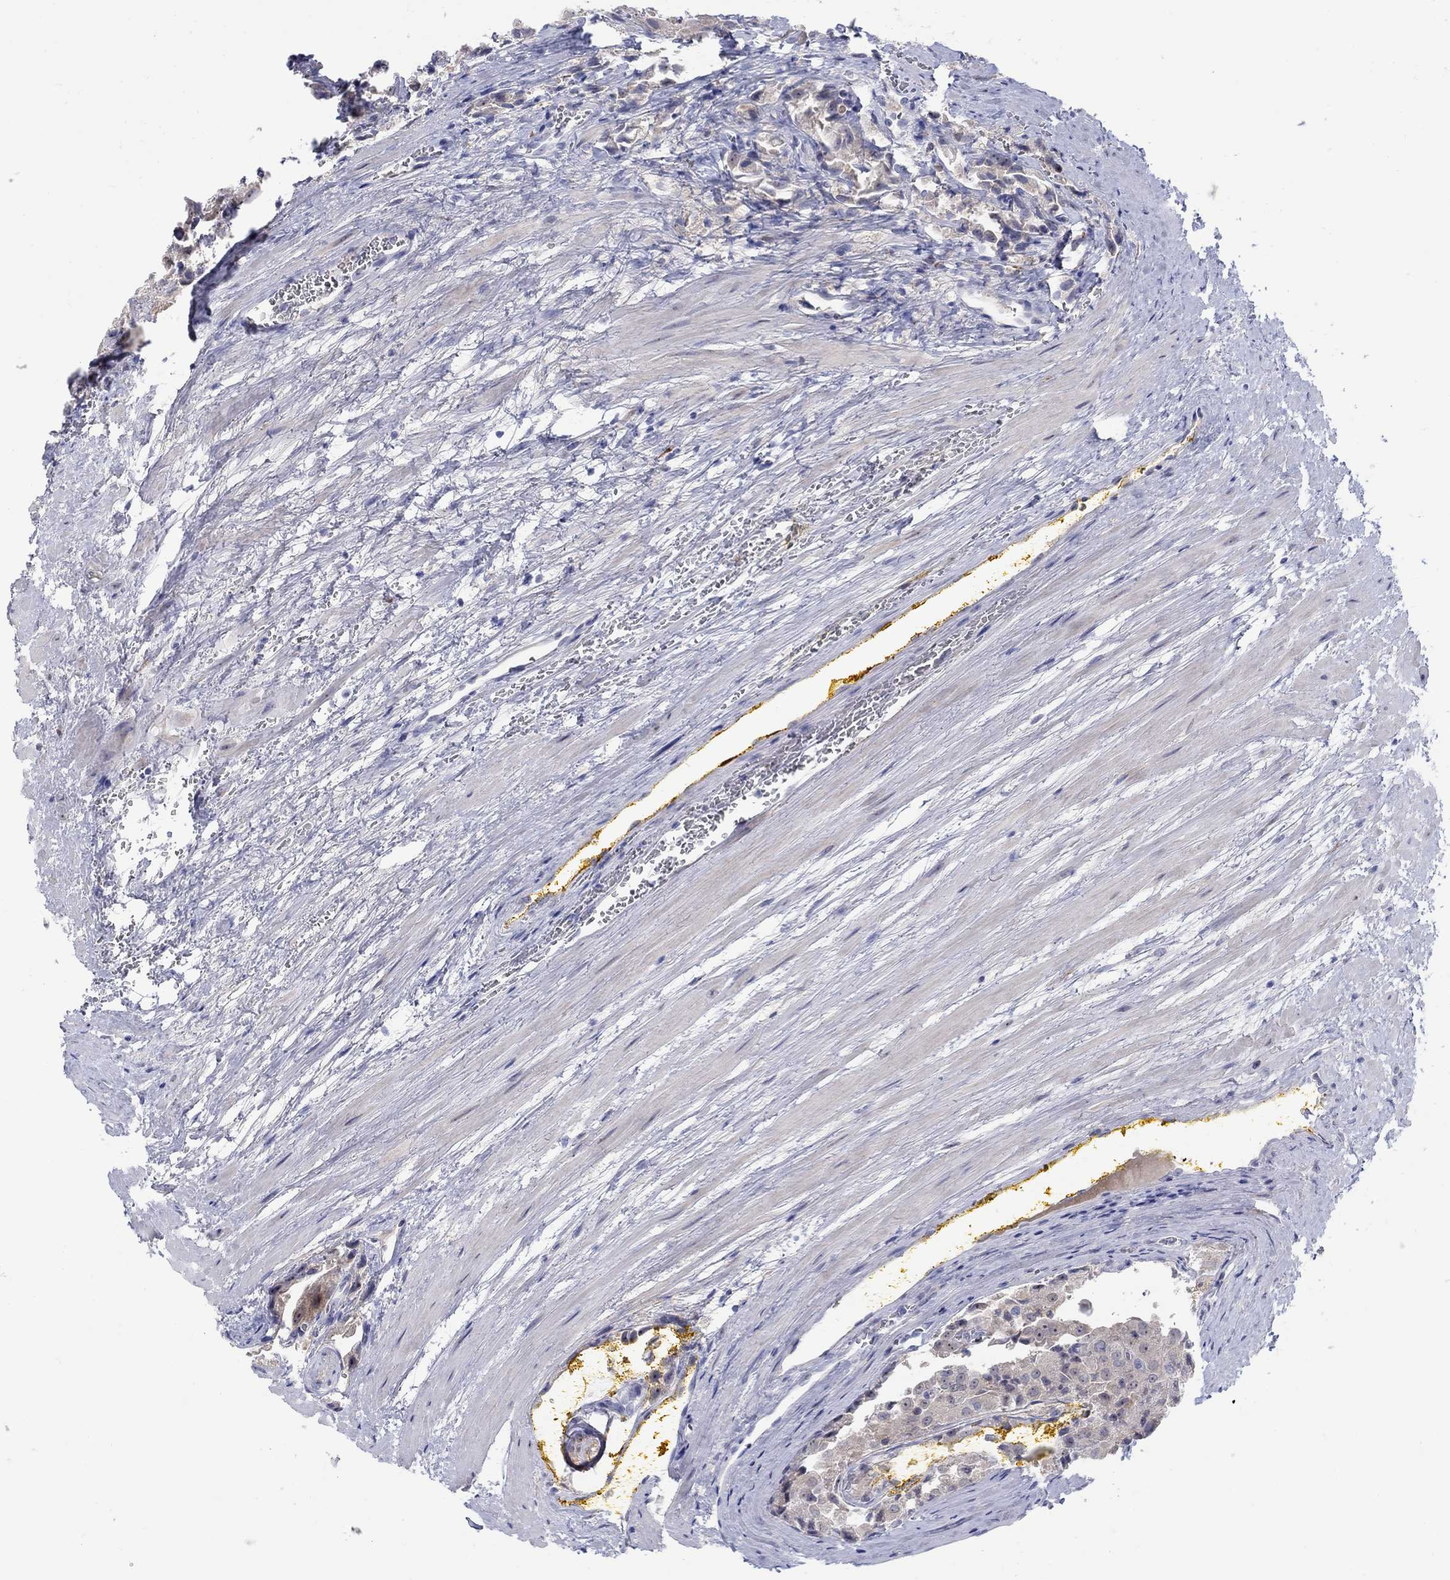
{"staining": {"intensity": "negative", "quantity": "none", "location": "none"}, "tissue": "prostate cancer", "cell_type": "Tumor cells", "image_type": "cancer", "snomed": [{"axis": "morphology", "description": "Adenocarcinoma, NOS"}, {"axis": "topography", "description": "Prostate and seminal vesicle, NOS"}, {"axis": "topography", "description": "Prostate"}], "caption": "The immunohistochemistry (IHC) image has no significant expression in tumor cells of prostate cancer tissue.", "gene": "REEP2", "patient": {"sex": "male", "age": 67}}